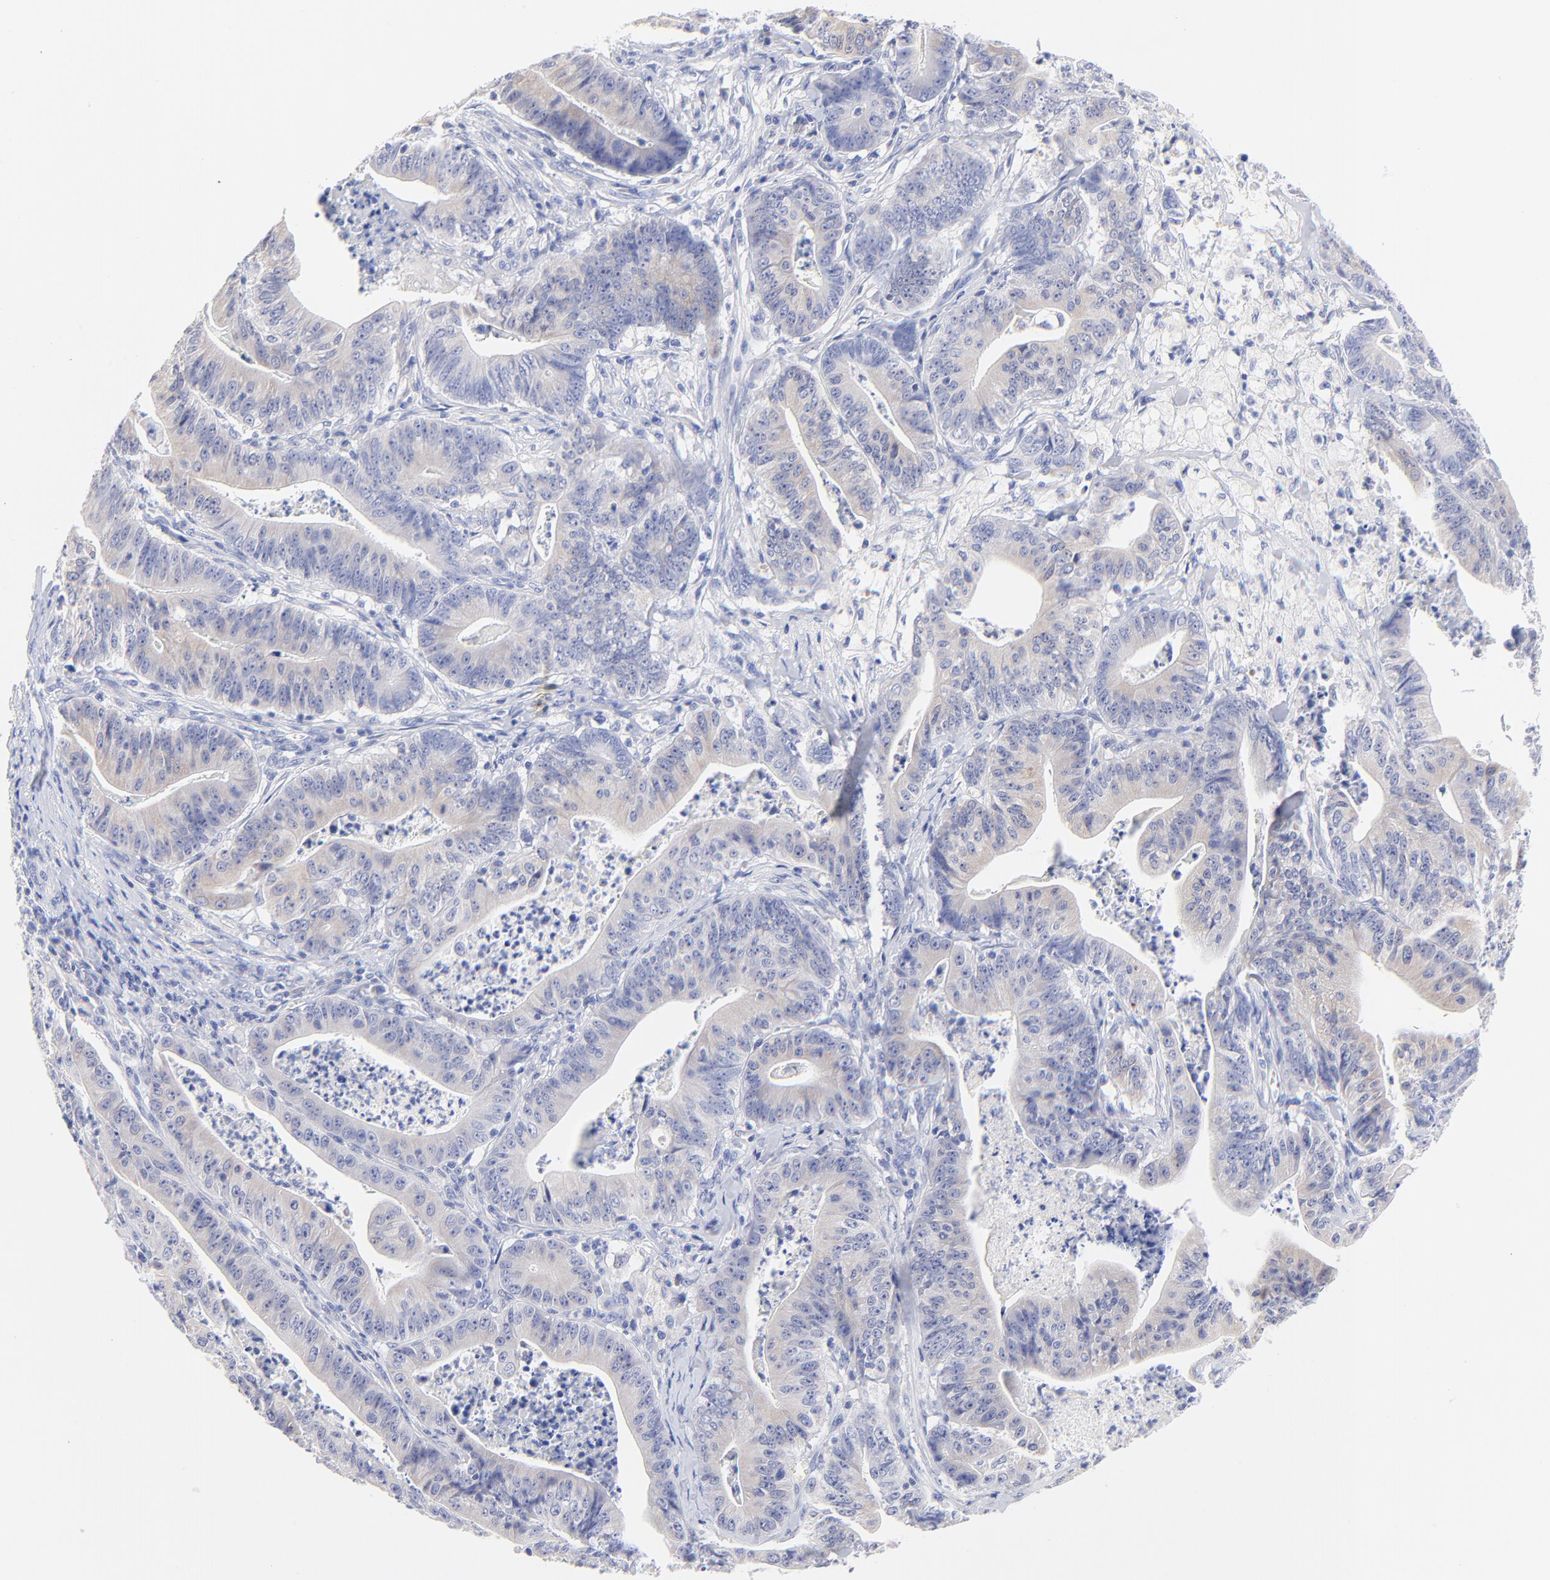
{"staining": {"intensity": "weak", "quantity": "<25%", "location": "cytoplasmic/membranous"}, "tissue": "stomach cancer", "cell_type": "Tumor cells", "image_type": "cancer", "snomed": [{"axis": "morphology", "description": "Adenocarcinoma, NOS"}, {"axis": "topography", "description": "Stomach, lower"}], "caption": "This micrograph is of stomach cancer stained with IHC to label a protein in brown with the nuclei are counter-stained blue. There is no expression in tumor cells.", "gene": "EBP", "patient": {"sex": "female", "age": 86}}